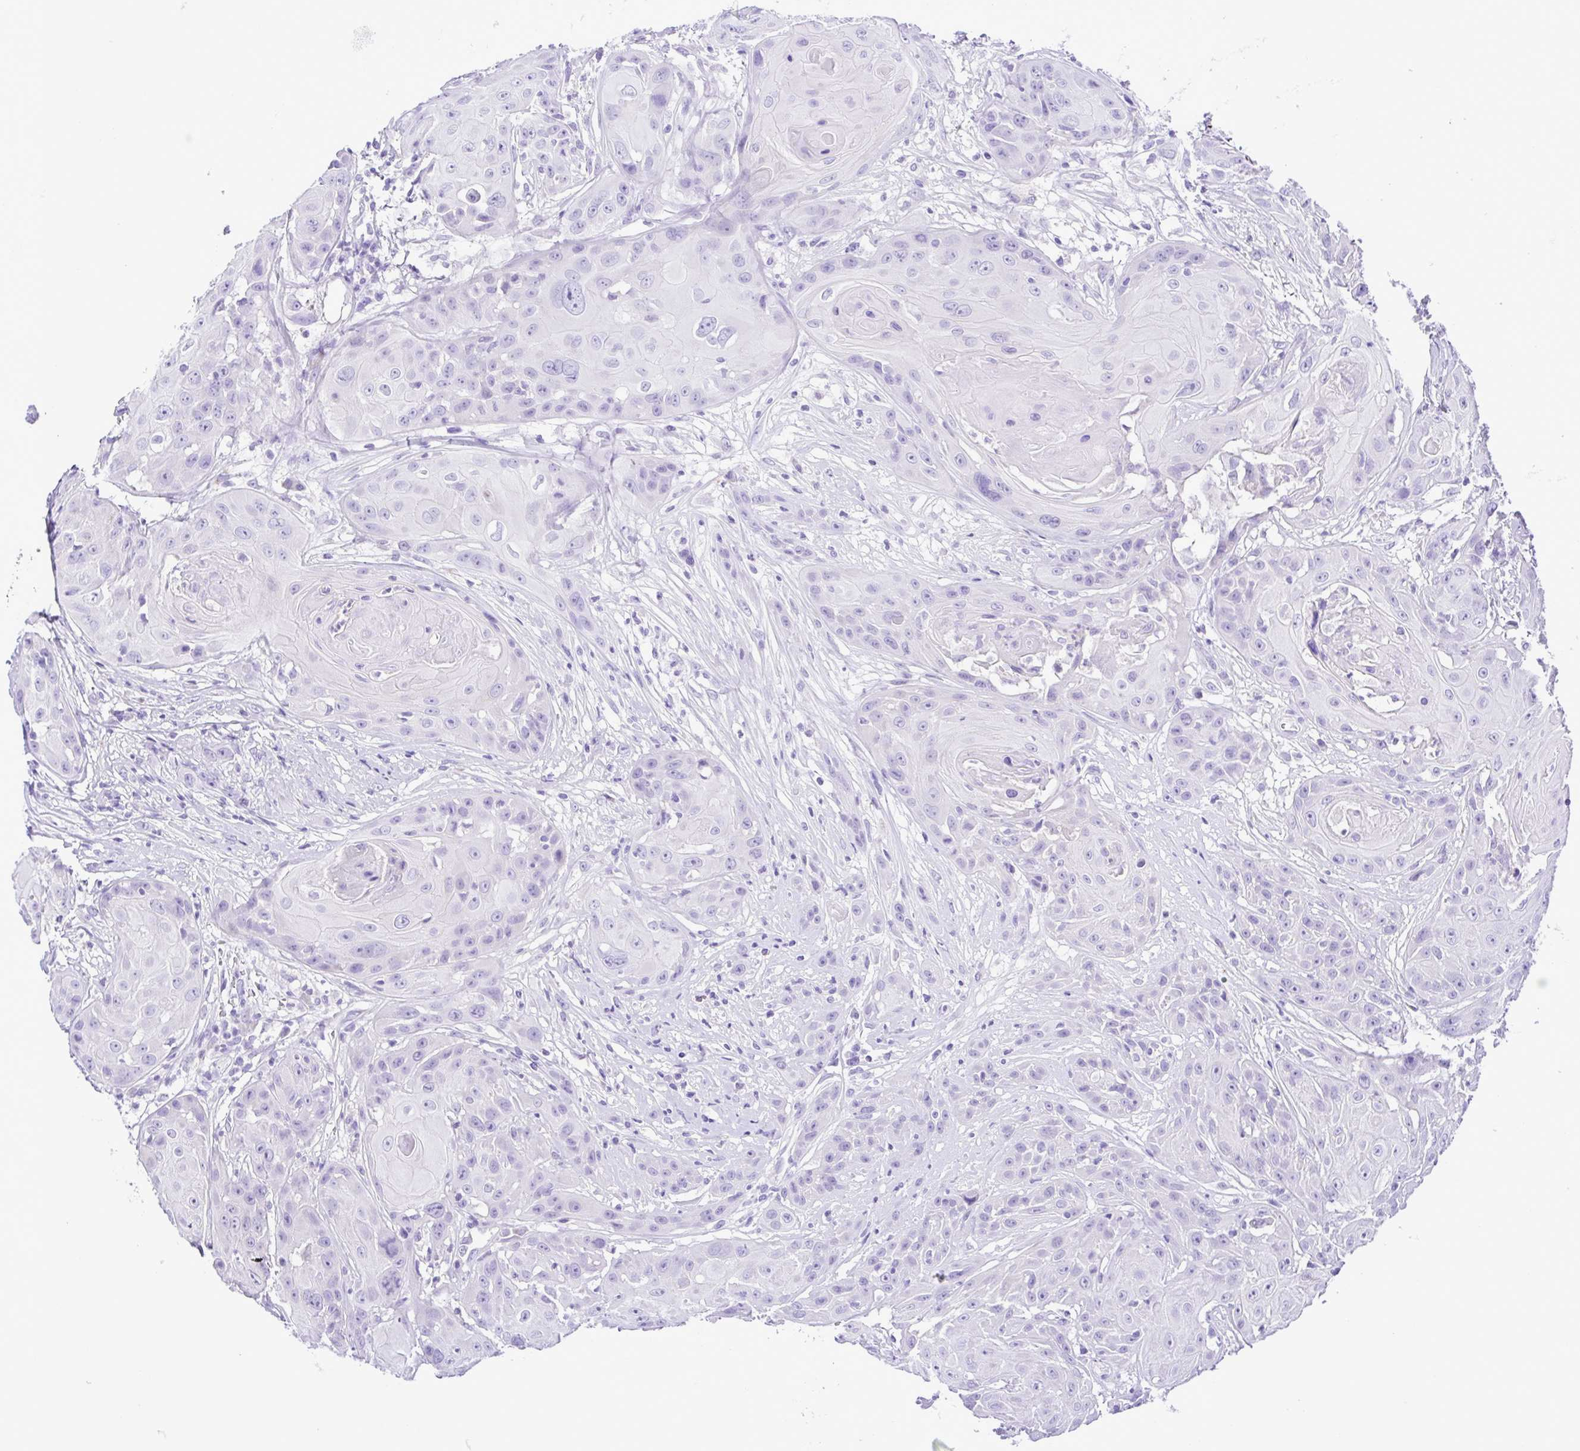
{"staining": {"intensity": "negative", "quantity": "none", "location": "none"}, "tissue": "head and neck cancer", "cell_type": "Tumor cells", "image_type": "cancer", "snomed": [{"axis": "morphology", "description": "Squamous cell carcinoma, NOS"}, {"axis": "topography", "description": "Skin"}, {"axis": "topography", "description": "Head-Neck"}], "caption": "Tumor cells are negative for brown protein staining in head and neck cancer.", "gene": "SYT1", "patient": {"sex": "male", "age": 80}}